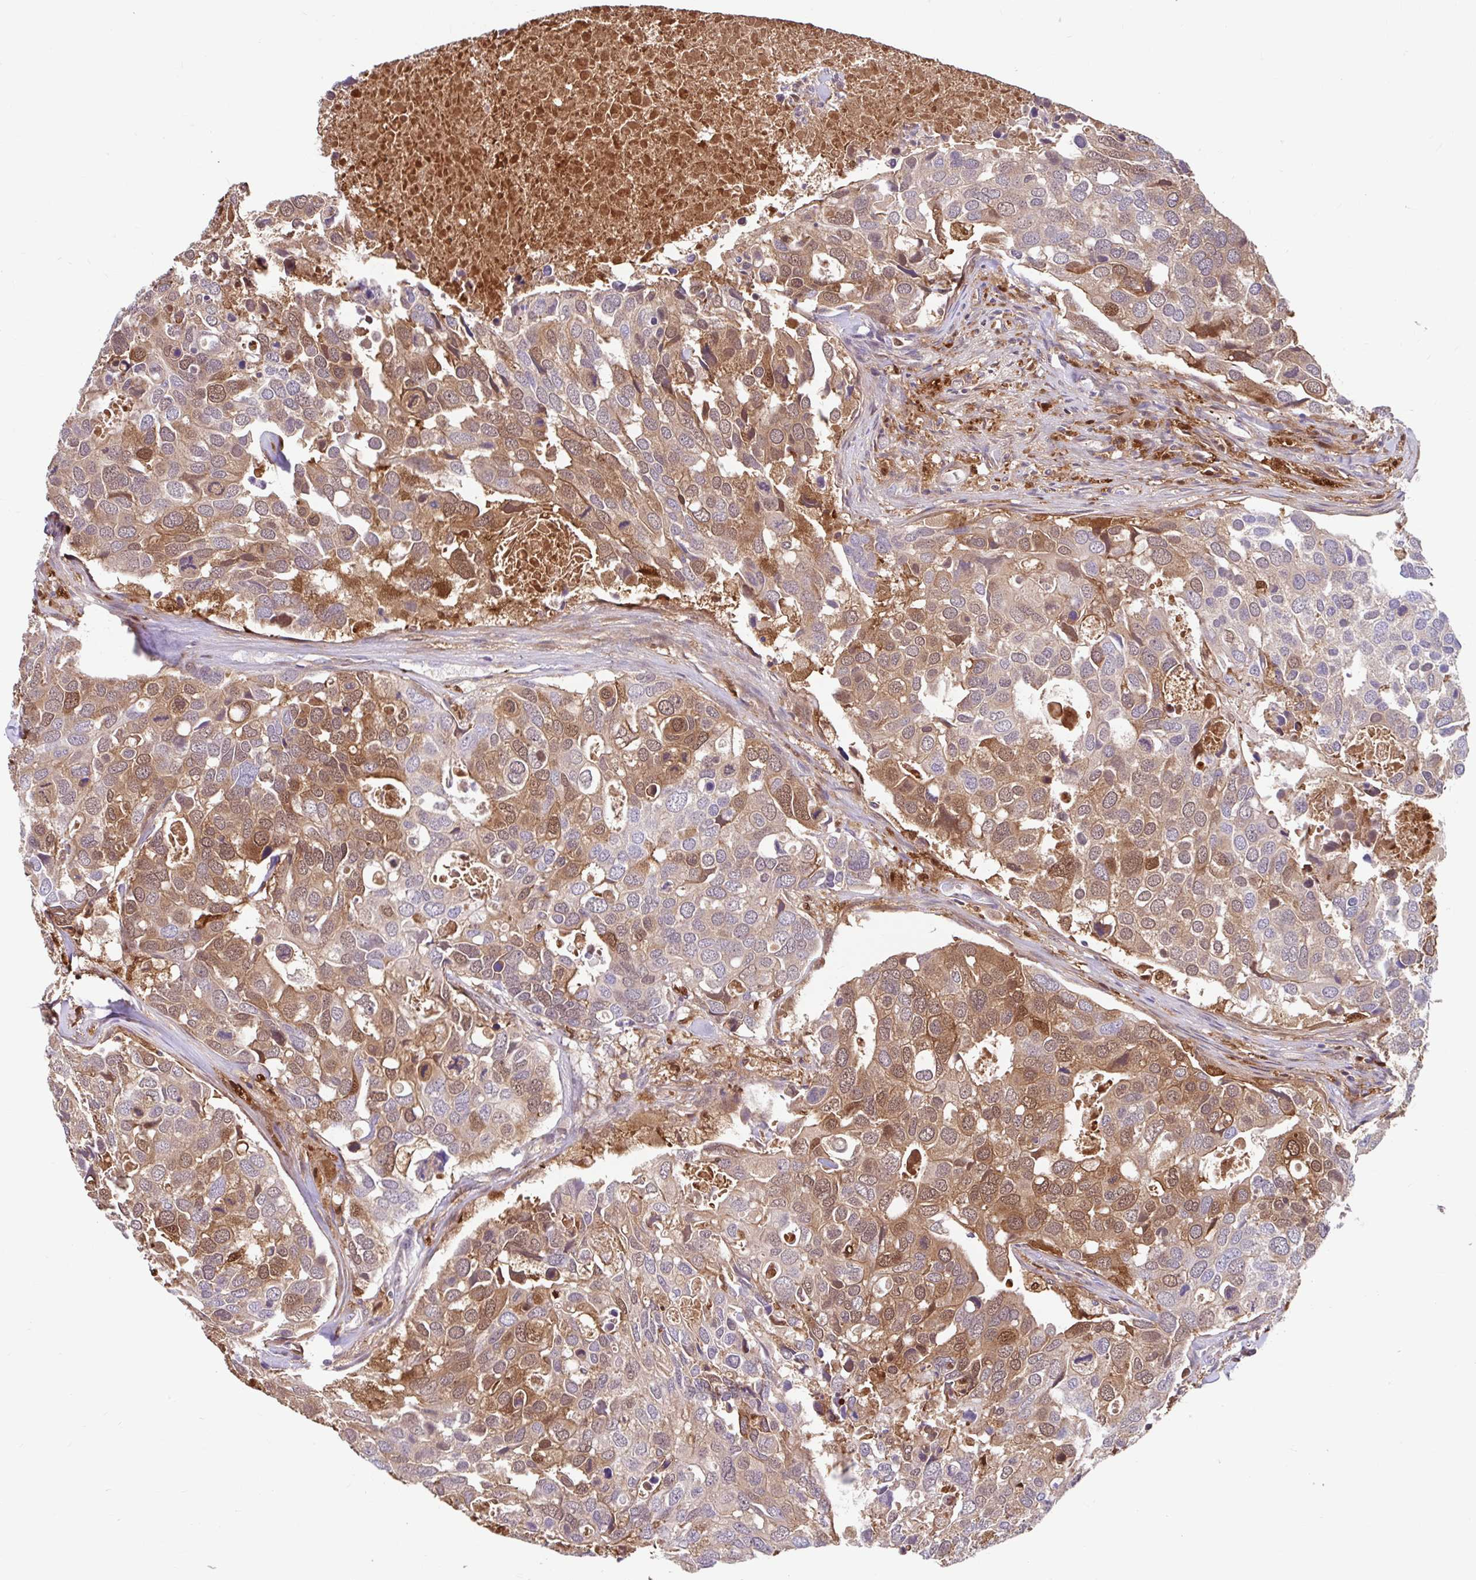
{"staining": {"intensity": "moderate", "quantity": ">75%", "location": "cytoplasmic/membranous,nuclear"}, "tissue": "breast cancer", "cell_type": "Tumor cells", "image_type": "cancer", "snomed": [{"axis": "morphology", "description": "Duct carcinoma"}, {"axis": "topography", "description": "Breast"}], "caption": "An image showing moderate cytoplasmic/membranous and nuclear positivity in approximately >75% of tumor cells in breast cancer (invasive ductal carcinoma), as visualized by brown immunohistochemical staining.", "gene": "BLVRA", "patient": {"sex": "female", "age": 83}}